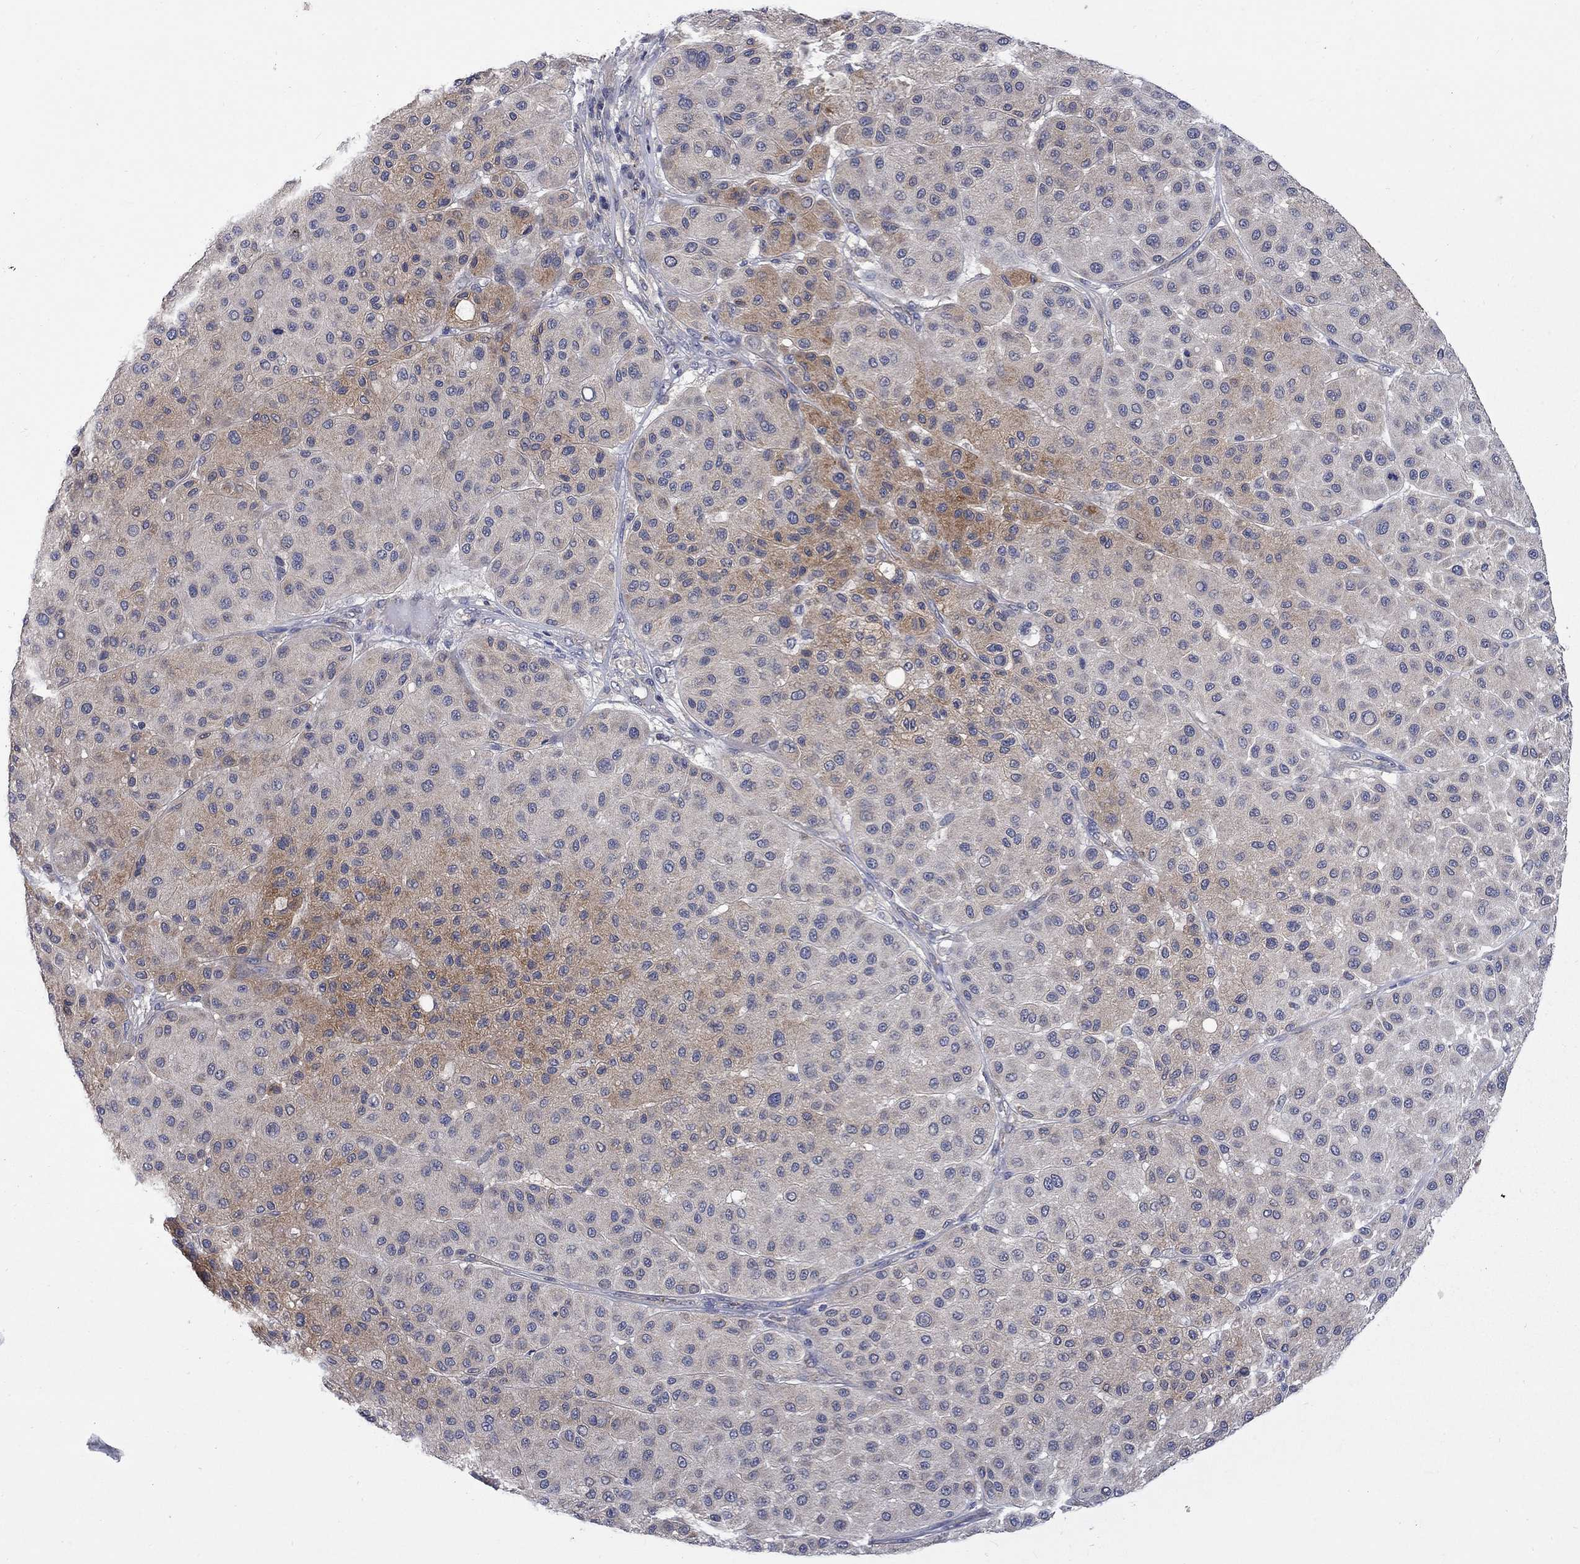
{"staining": {"intensity": "moderate", "quantity": "<25%", "location": "cytoplasmic/membranous"}, "tissue": "melanoma", "cell_type": "Tumor cells", "image_type": "cancer", "snomed": [{"axis": "morphology", "description": "Malignant melanoma, Metastatic site"}, {"axis": "topography", "description": "Smooth muscle"}], "caption": "Immunohistochemical staining of melanoma displays moderate cytoplasmic/membranous protein positivity in approximately <25% of tumor cells. Nuclei are stained in blue.", "gene": "HSPA12A", "patient": {"sex": "male", "age": 41}}